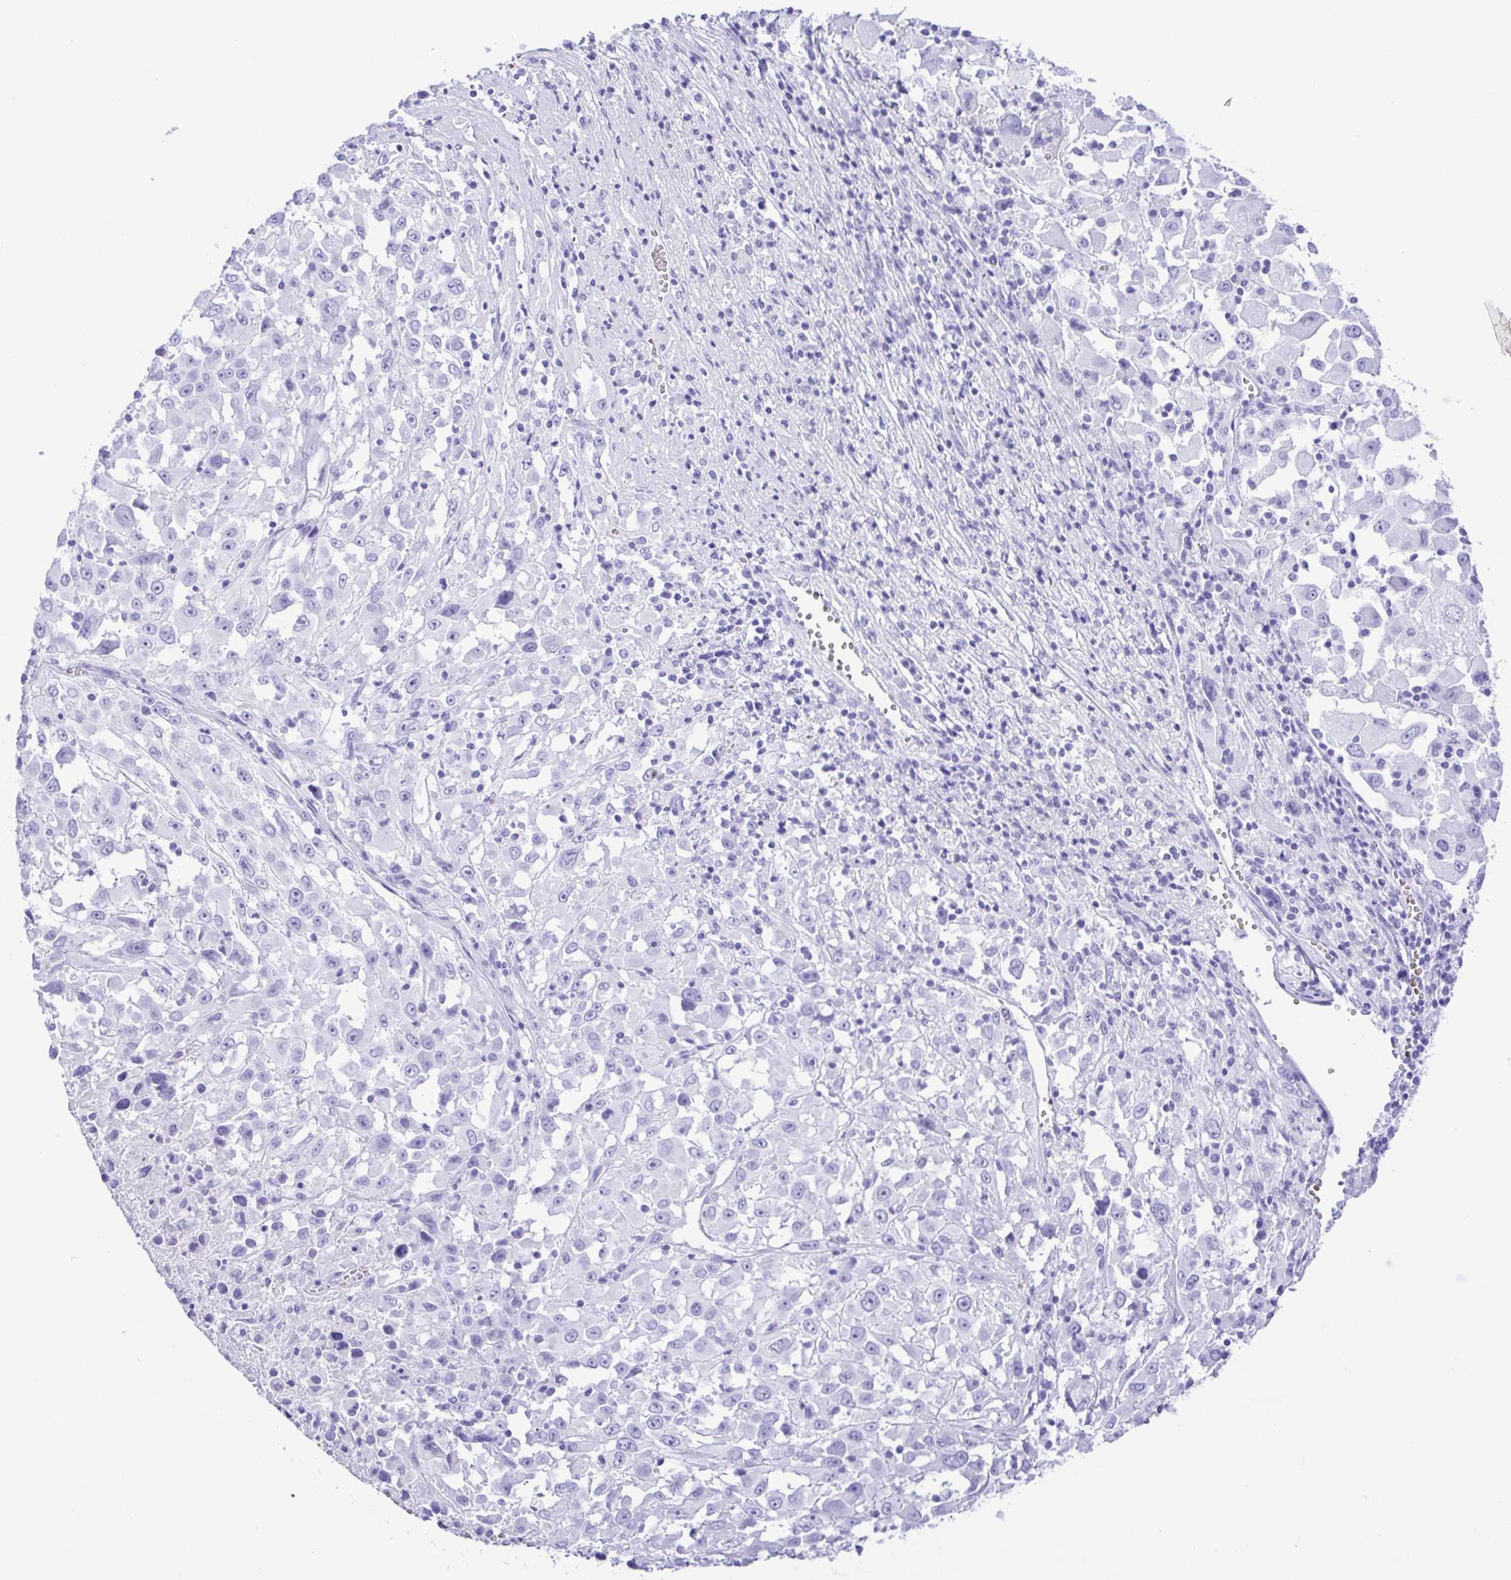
{"staining": {"intensity": "negative", "quantity": "none", "location": "none"}, "tissue": "melanoma", "cell_type": "Tumor cells", "image_type": "cancer", "snomed": [{"axis": "morphology", "description": "Malignant melanoma, Metastatic site"}, {"axis": "topography", "description": "Soft tissue"}], "caption": "Immunohistochemistry (IHC) of human melanoma reveals no expression in tumor cells. Nuclei are stained in blue.", "gene": "SYT1", "patient": {"sex": "male", "age": 50}}